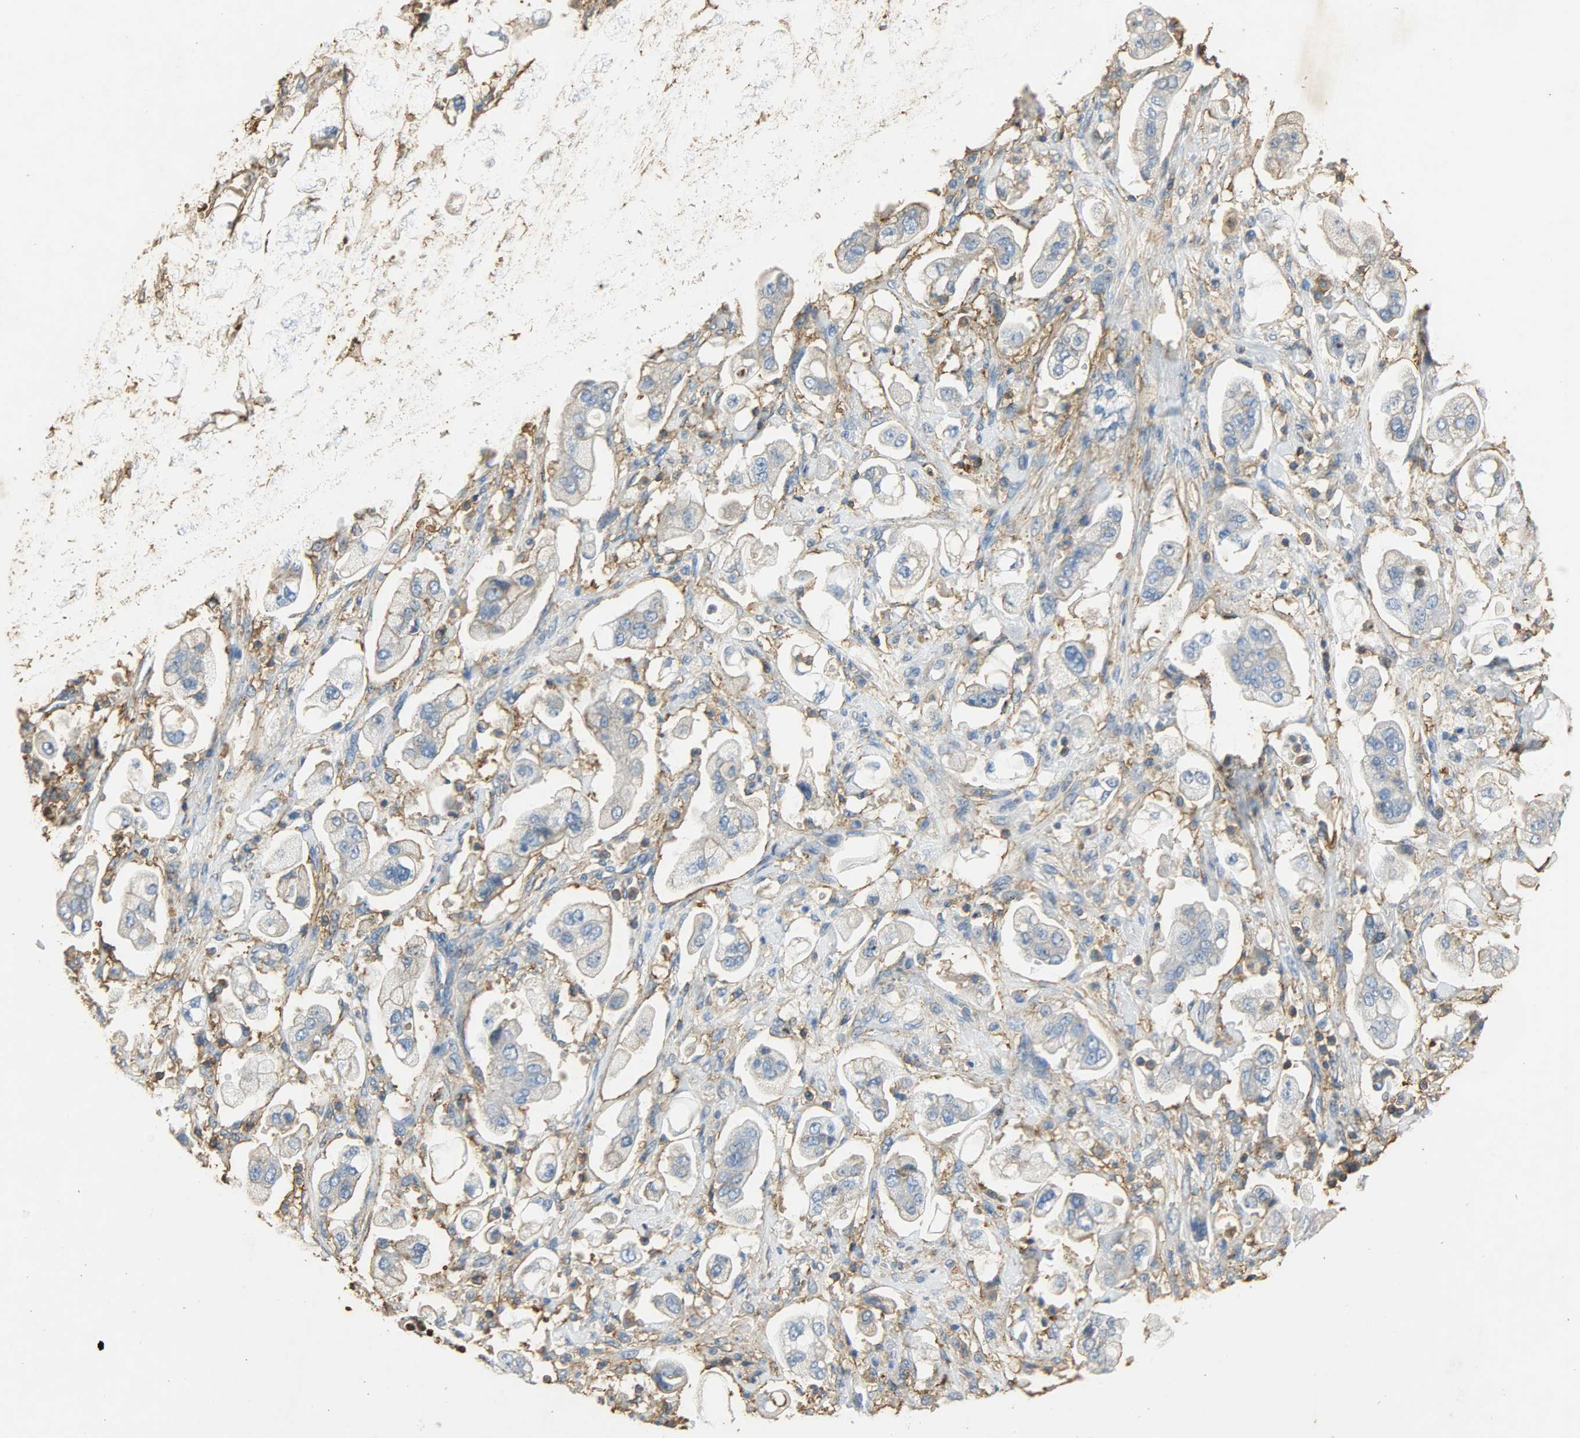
{"staining": {"intensity": "negative", "quantity": "none", "location": "none"}, "tissue": "stomach cancer", "cell_type": "Tumor cells", "image_type": "cancer", "snomed": [{"axis": "morphology", "description": "Adenocarcinoma, NOS"}, {"axis": "topography", "description": "Stomach"}], "caption": "Stomach cancer (adenocarcinoma) was stained to show a protein in brown. There is no significant expression in tumor cells.", "gene": "ANXA6", "patient": {"sex": "male", "age": 62}}